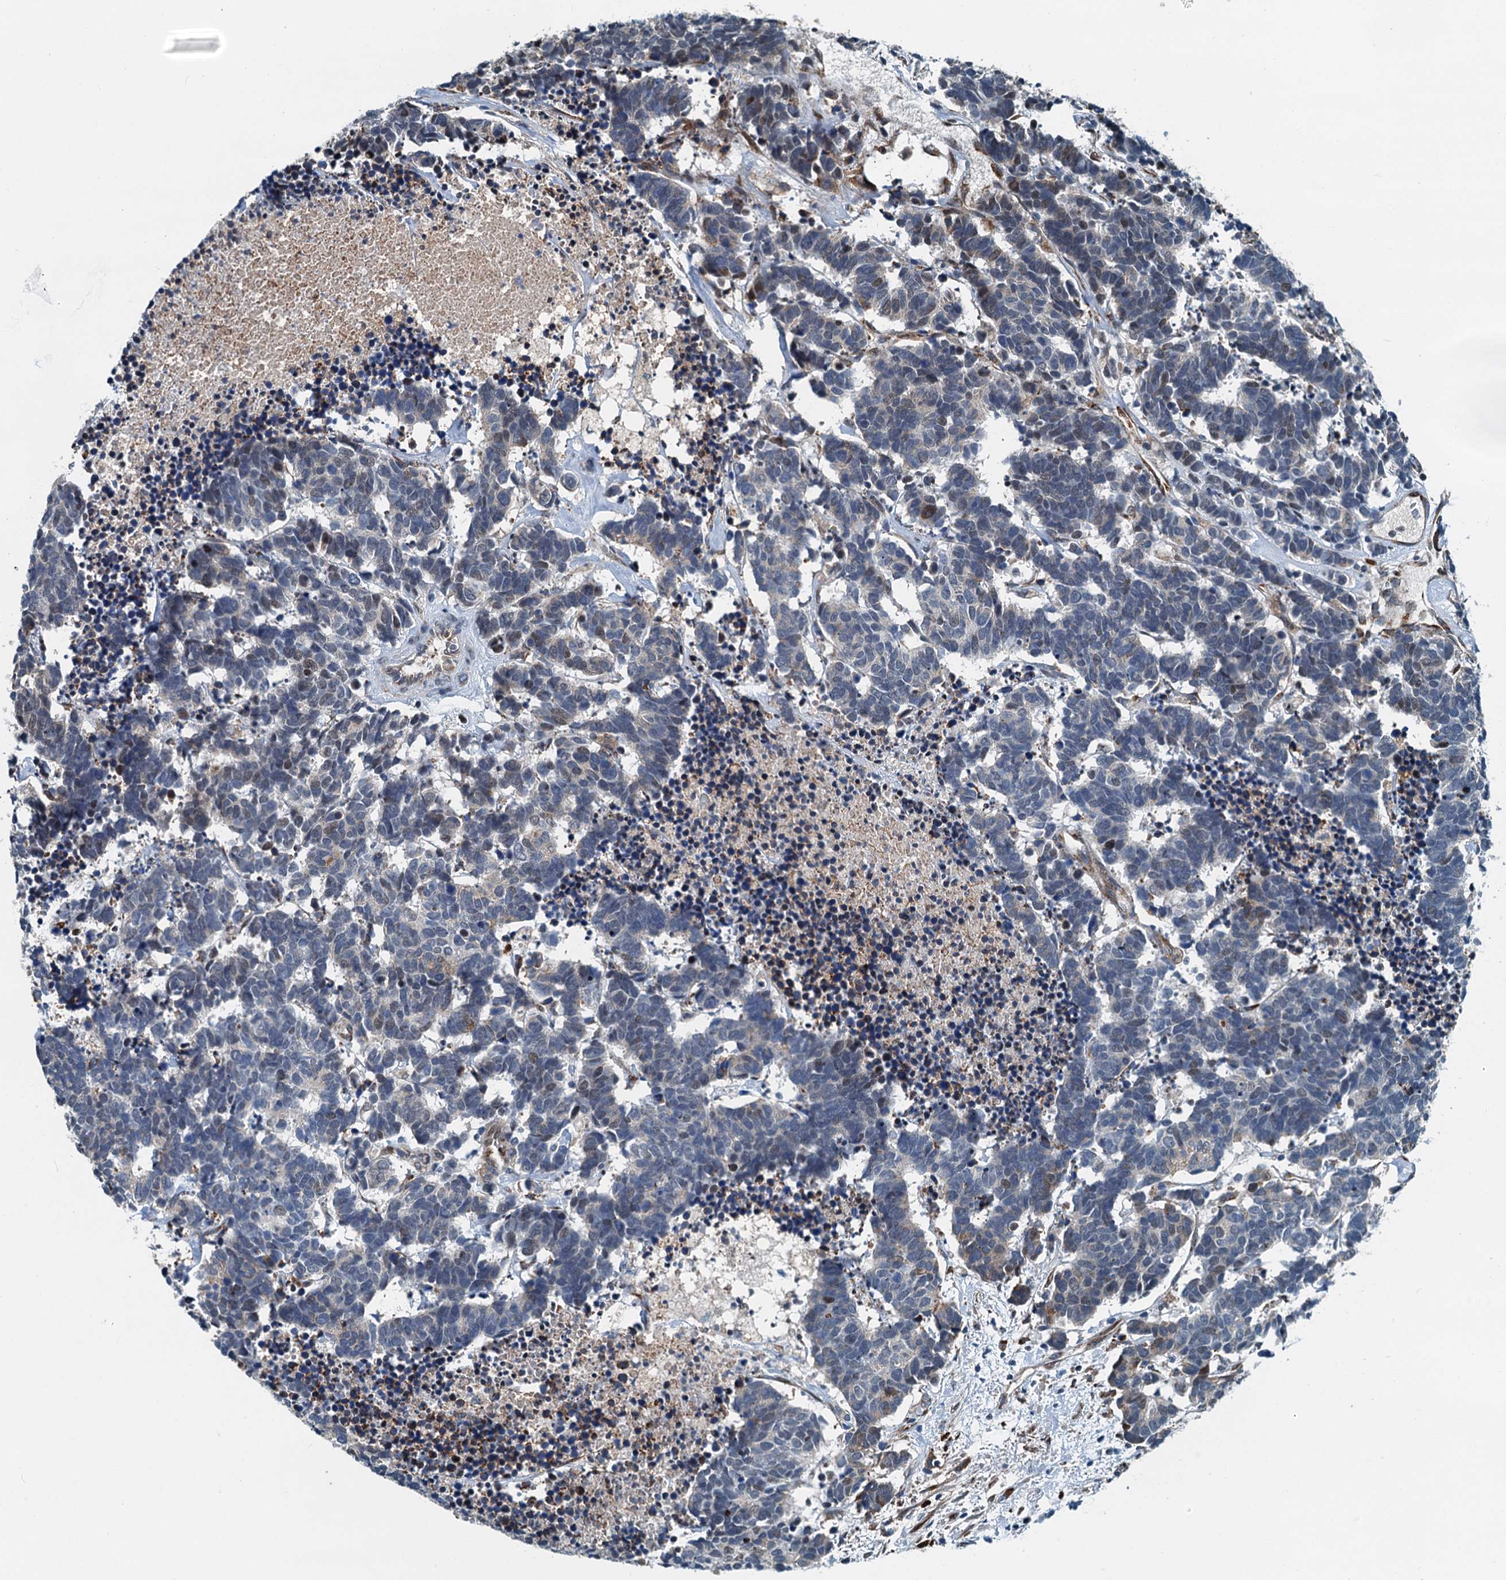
{"staining": {"intensity": "weak", "quantity": "<25%", "location": "nuclear"}, "tissue": "carcinoid", "cell_type": "Tumor cells", "image_type": "cancer", "snomed": [{"axis": "morphology", "description": "Carcinoma, NOS"}, {"axis": "morphology", "description": "Carcinoid, malignant, NOS"}, {"axis": "topography", "description": "Urinary bladder"}], "caption": "Protein analysis of carcinoma displays no significant staining in tumor cells.", "gene": "TAMALIN", "patient": {"sex": "male", "age": 57}}